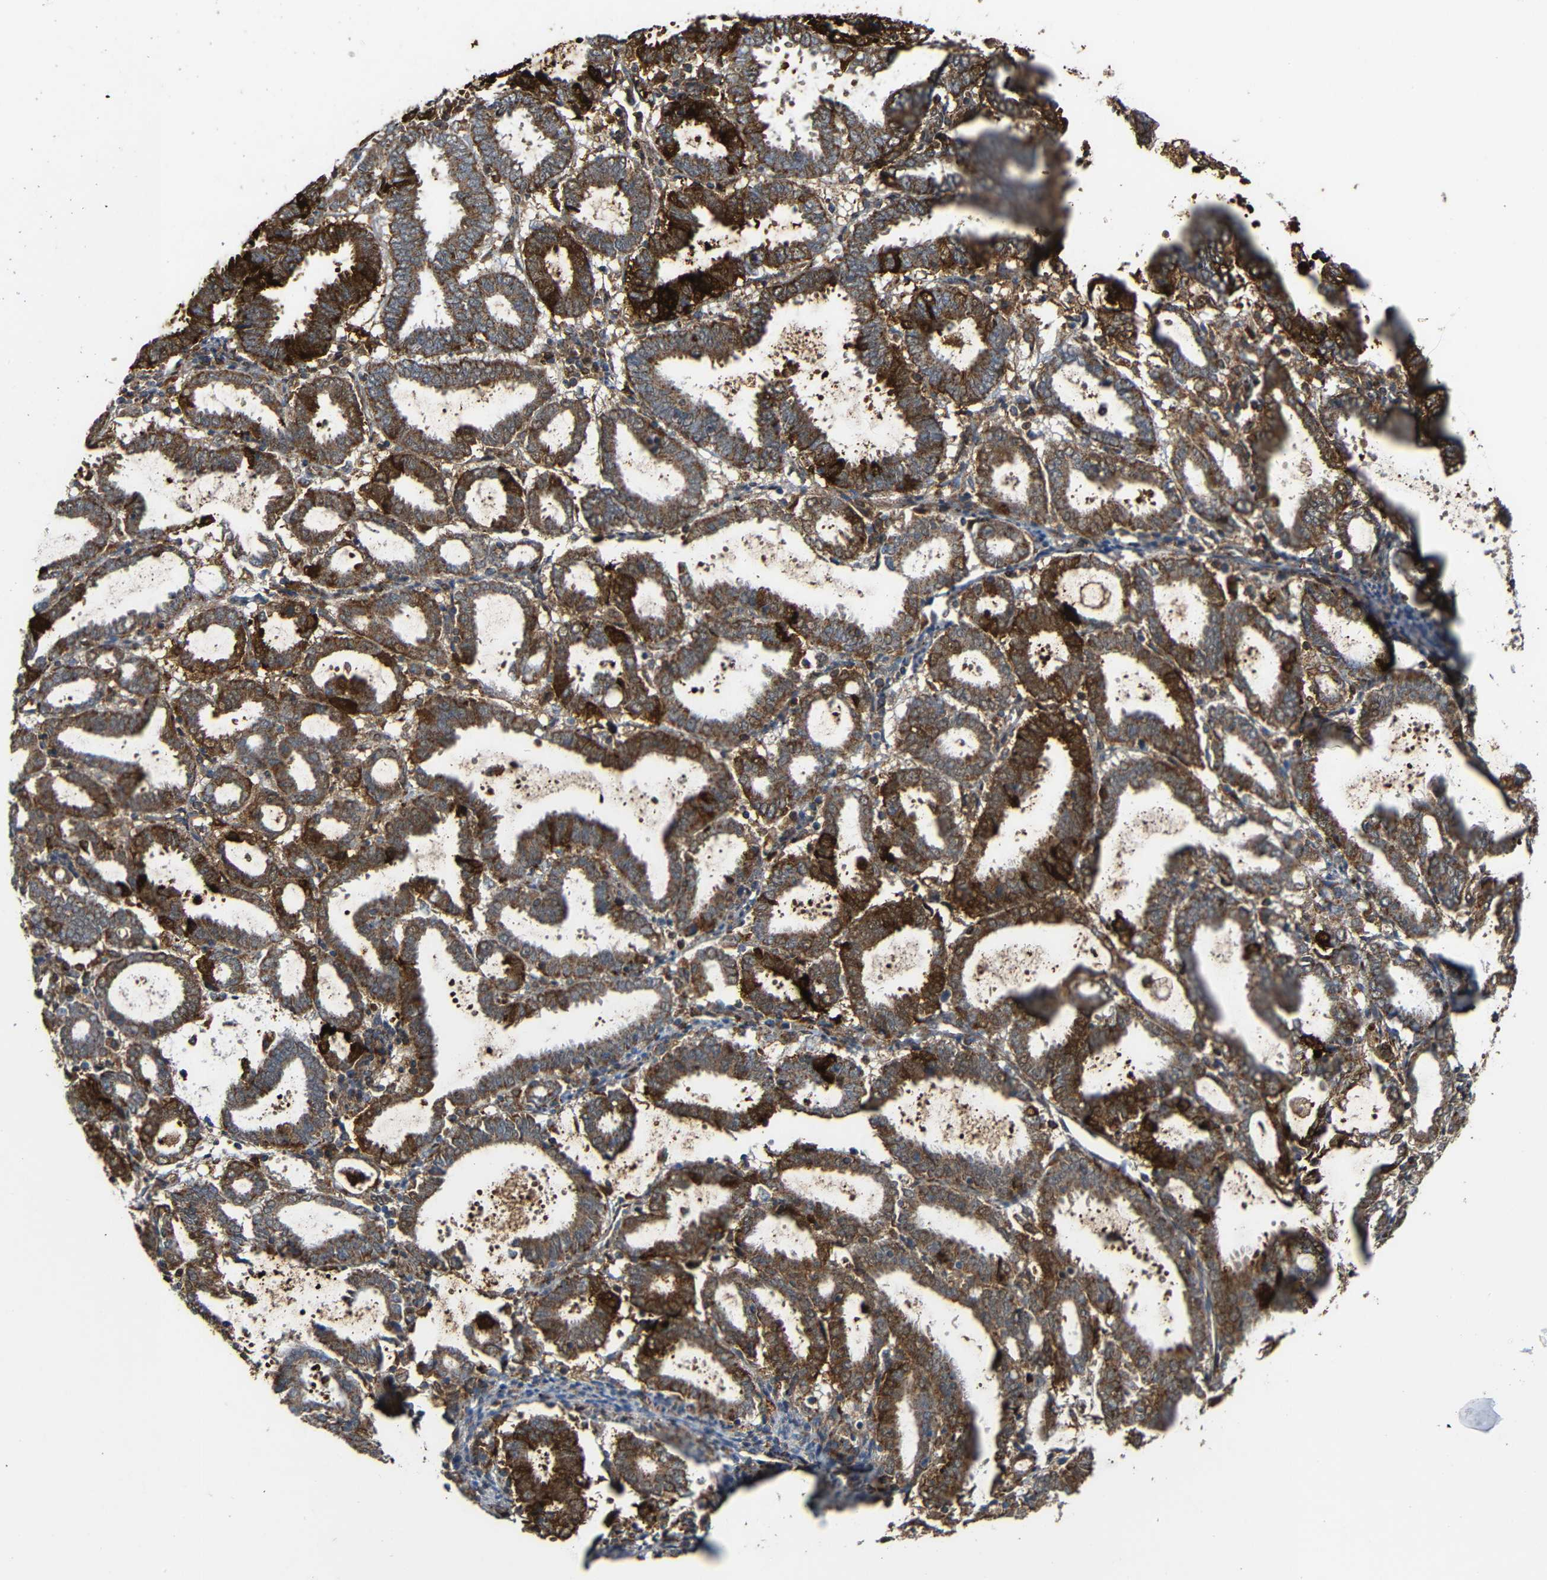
{"staining": {"intensity": "moderate", "quantity": ">75%", "location": "cytoplasmic/membranous"}, "tissue": "endometrial cancer", "cell_type": "Tumor cells", "image_type": "cancer", "snomed": [{"axis": "morphology", "description": "Adenocarcinoma, NOS"}, {"axis": "topography", "description": "Uterus"}], "caption": "DAB immunohistochemical staining of endometrial adenocarcinoma shows moderate cytoplasmic/membranous protein positivity in approximately >75% of tumor cells.", "gene": "C1GALT1", "patient": {"sex": "female", "age": 83}}